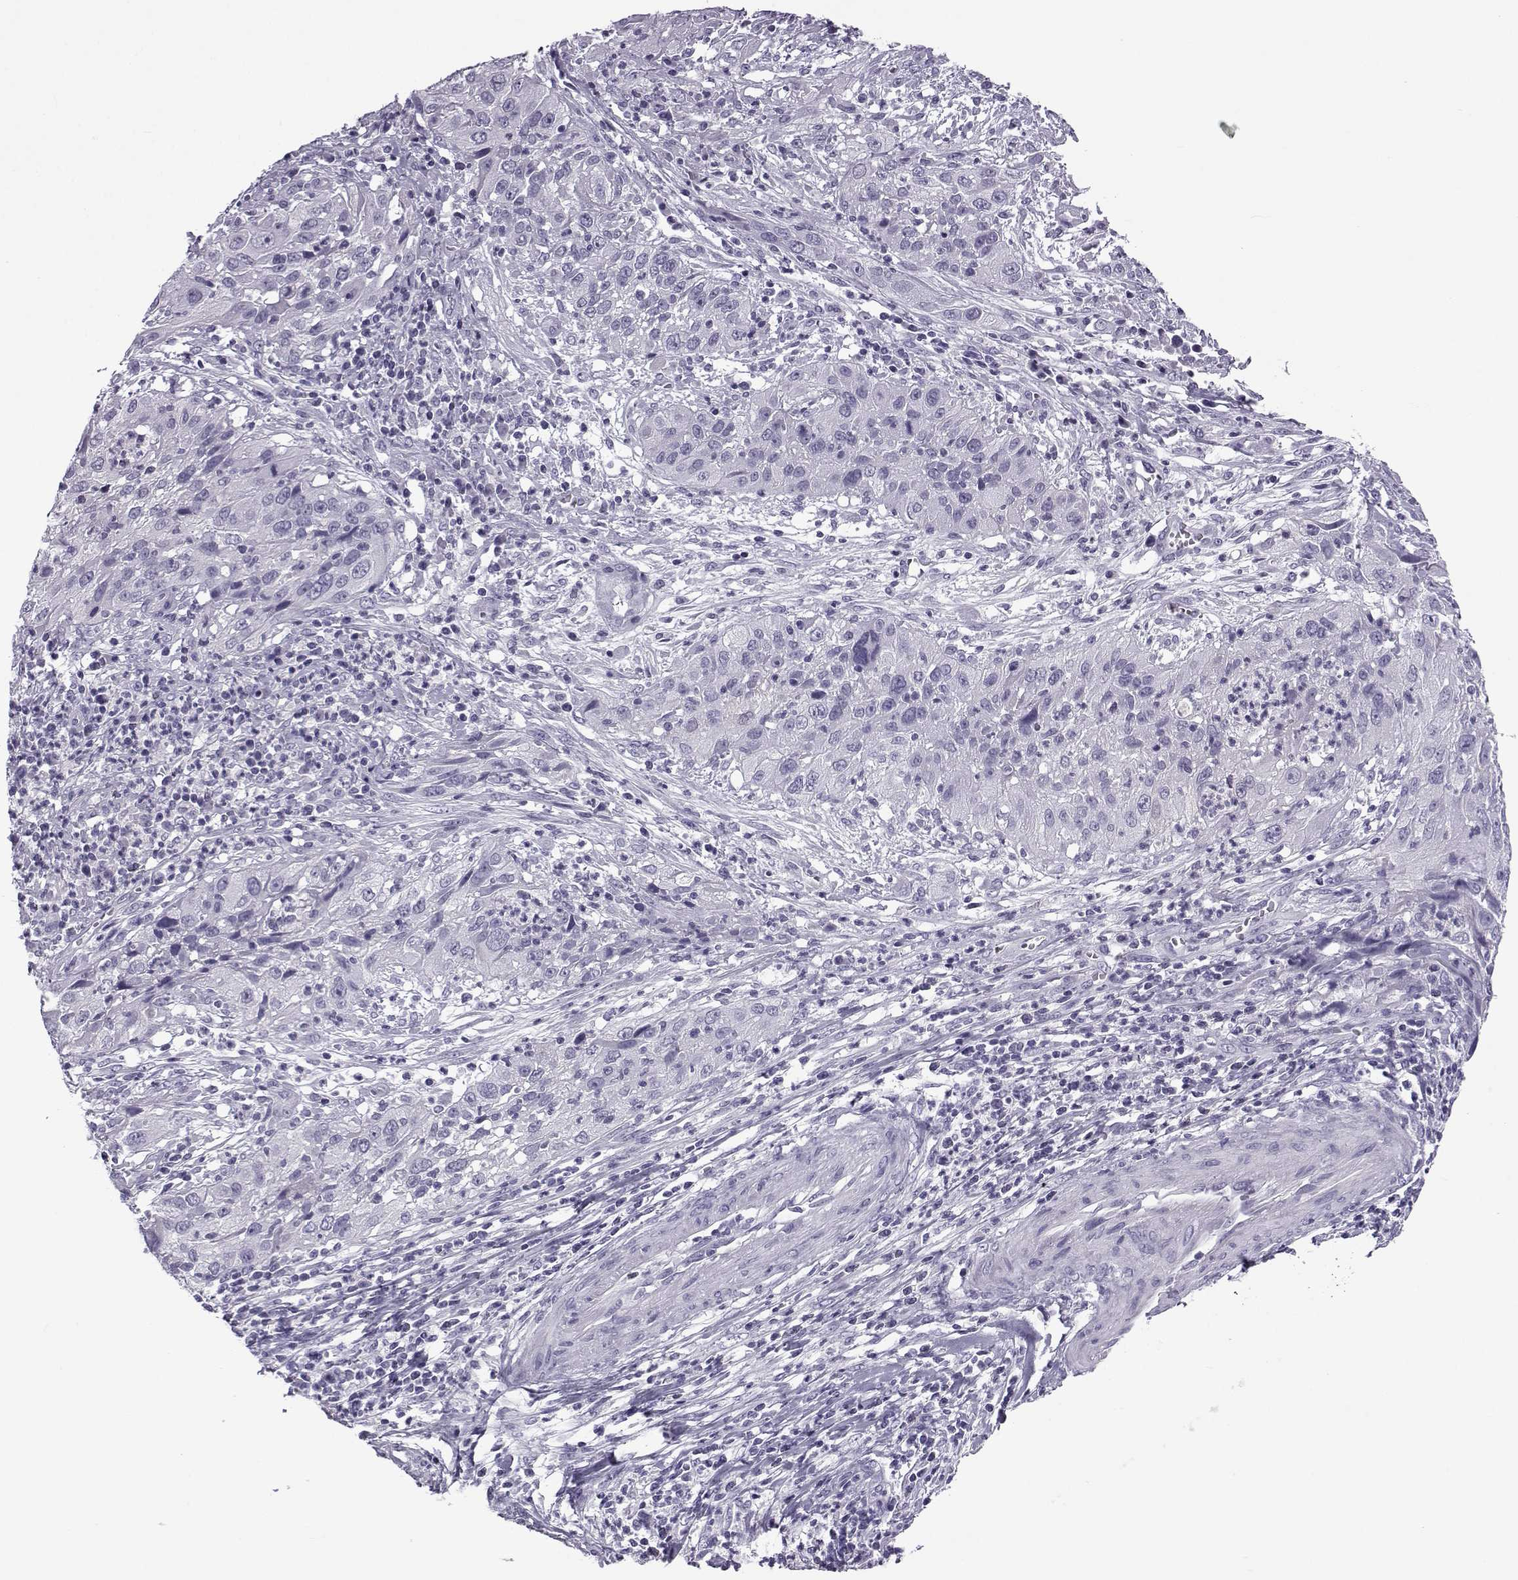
{"staining": {"intensity": "negative", "quantity": "none", "location": "none"}, "tissue": "cervical cancer", "cell_type": "Tumor cells", "image_type": "cancer", "snomed": [{"axis": "morphology", "description": "Squamous cell carcinoma, NOS"}, {"axis": "topography", "description": "Cervix"}], "caption": "Human squamous cell carcinoma (cervical) stained for a protein using immunohistochemistry (IHC) exhibits no expression in tumor cells.", "gene": "OIP5", "patient": {"sex": "female", "age": 32}}